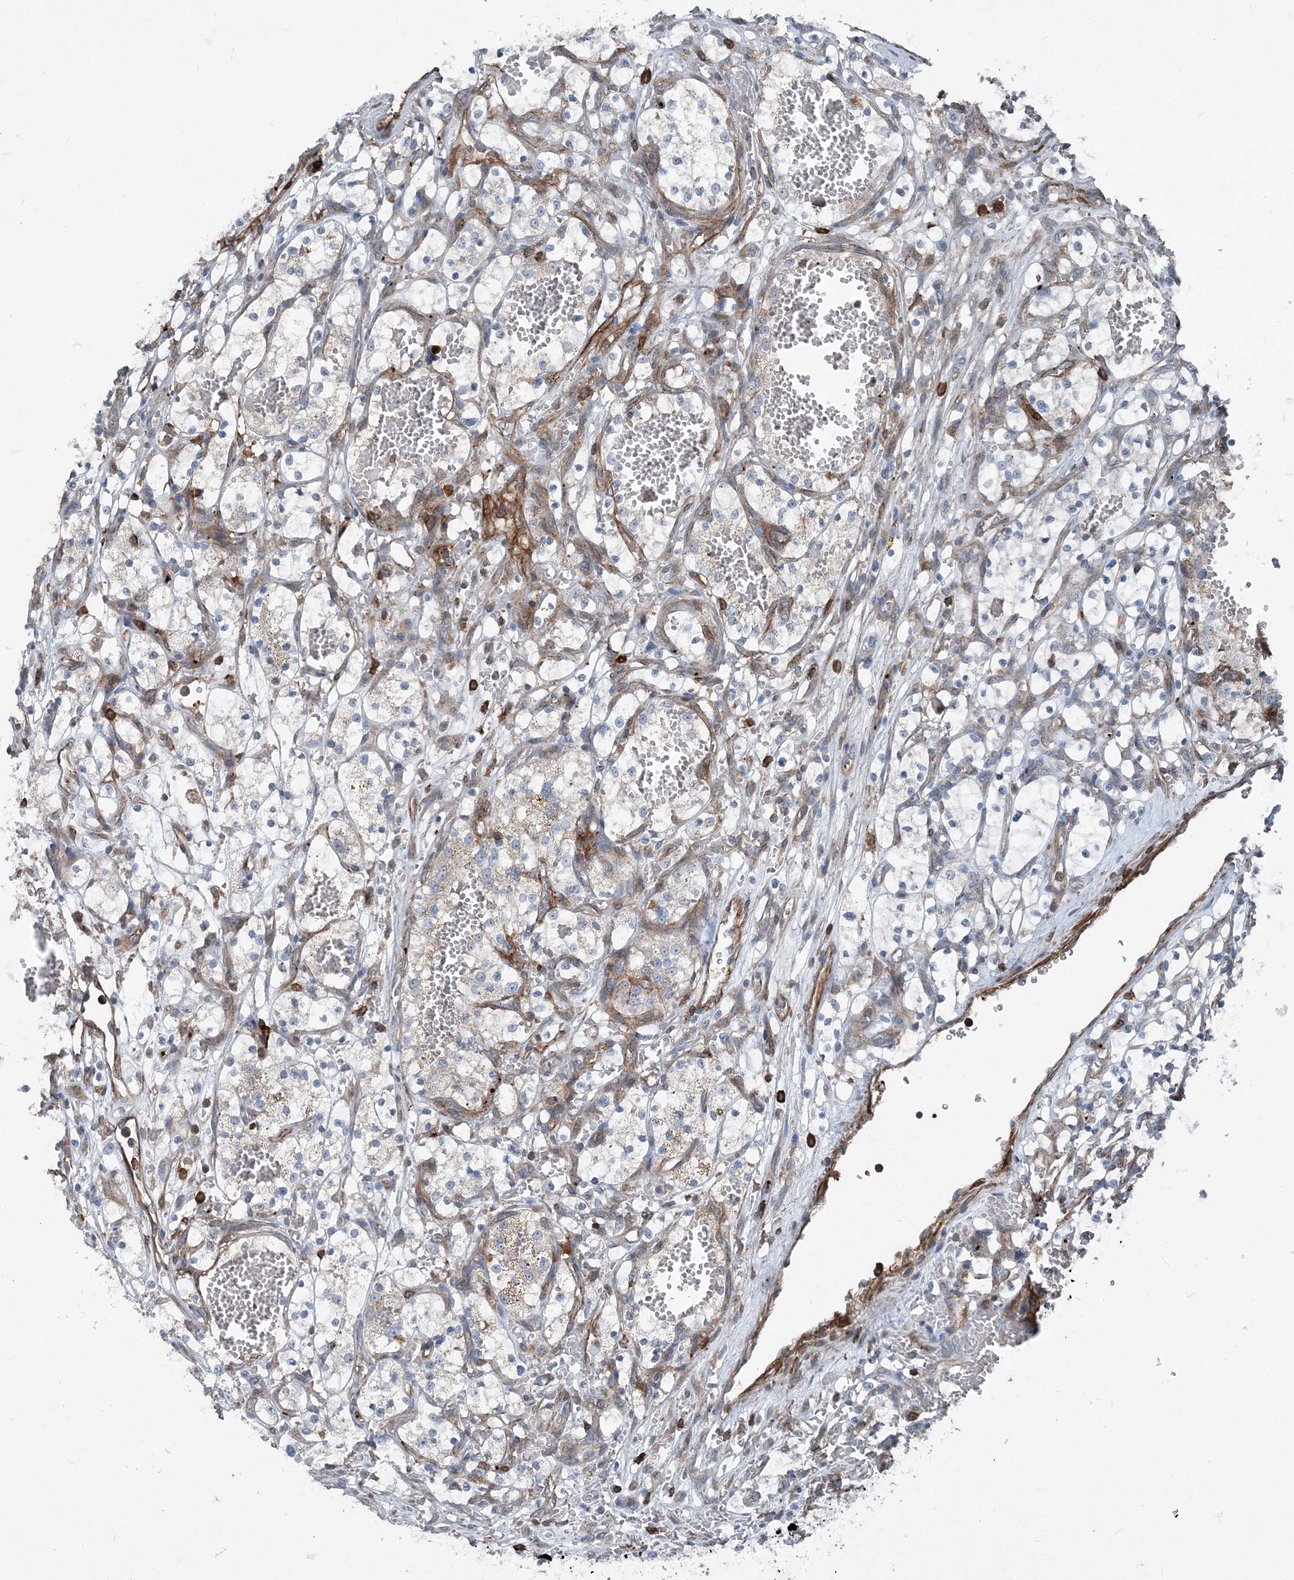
{"staining": {"intensity": "negative", "quantity": "none", "location": "none"}, "tissue": "renal cancer", "cell_type": "Tumor cells", "image_type": "cancer", "snomed": [{"axis": "morphology", "description": "Adenocarcinoma, NOS"}, {"axis": "topography", "description": "Kidney"}], "caption": "Tumor cells show no significant protein expression in adenocarcinoma (renal).", "gene": "DGUOK", "patient": {"sex": "female", "age": 69}}